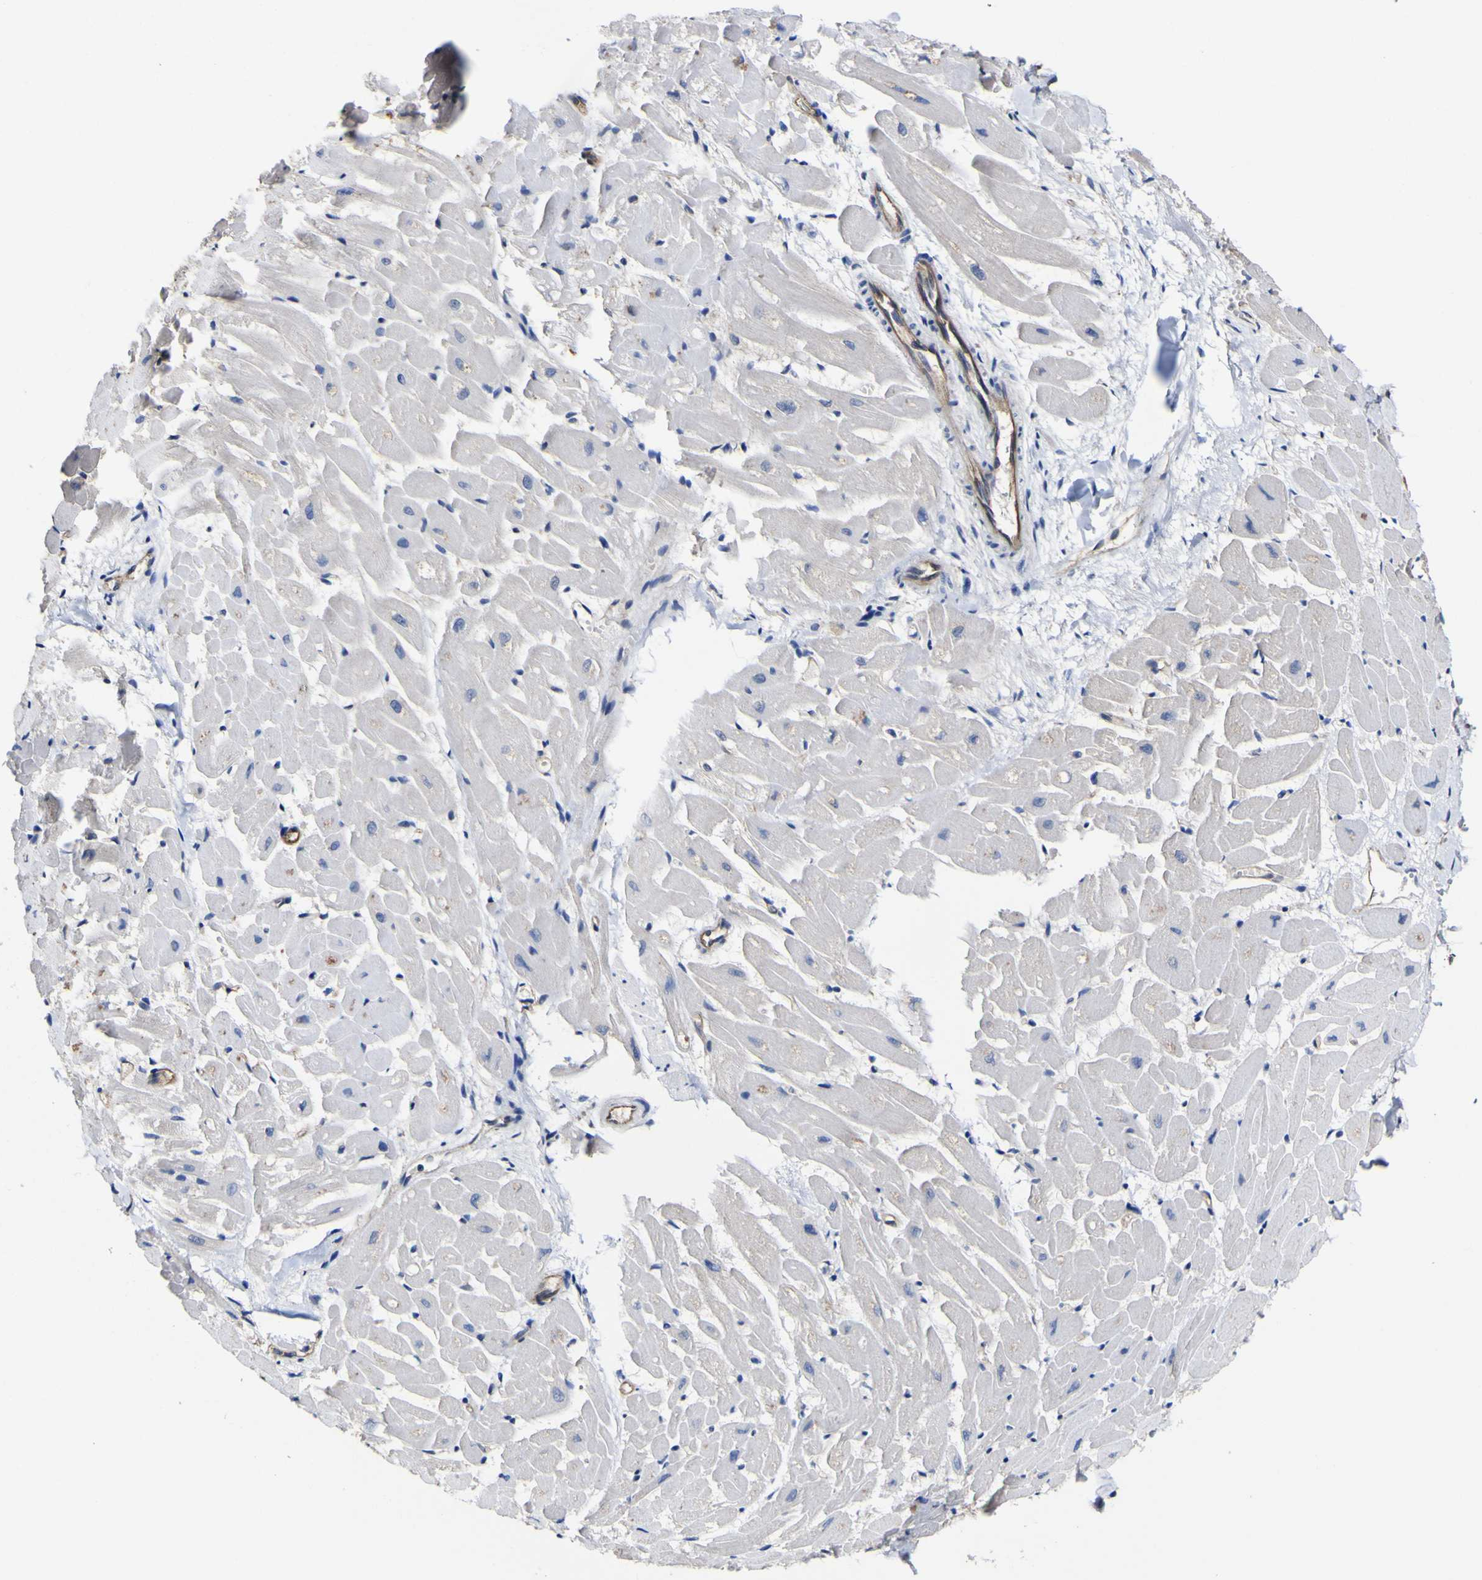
{"staining": {"intensity": "negative", "quantity": "none", "location": "none"}, "tissue": "heart muscle", "cell_type": "Cardiomyocytes", "image_type": "normal", "snomed": [{"axis": "morphology", "description": "Normal tissue, NOS"}, {"axis": "topography", "description": "Heart"}], "caption": "A micrograph of heart muscle stained for a protein shows no brown staining in cardiomyocytes.", "gene": "CCL2", "patient": {"sex": "female", "age": 19}}